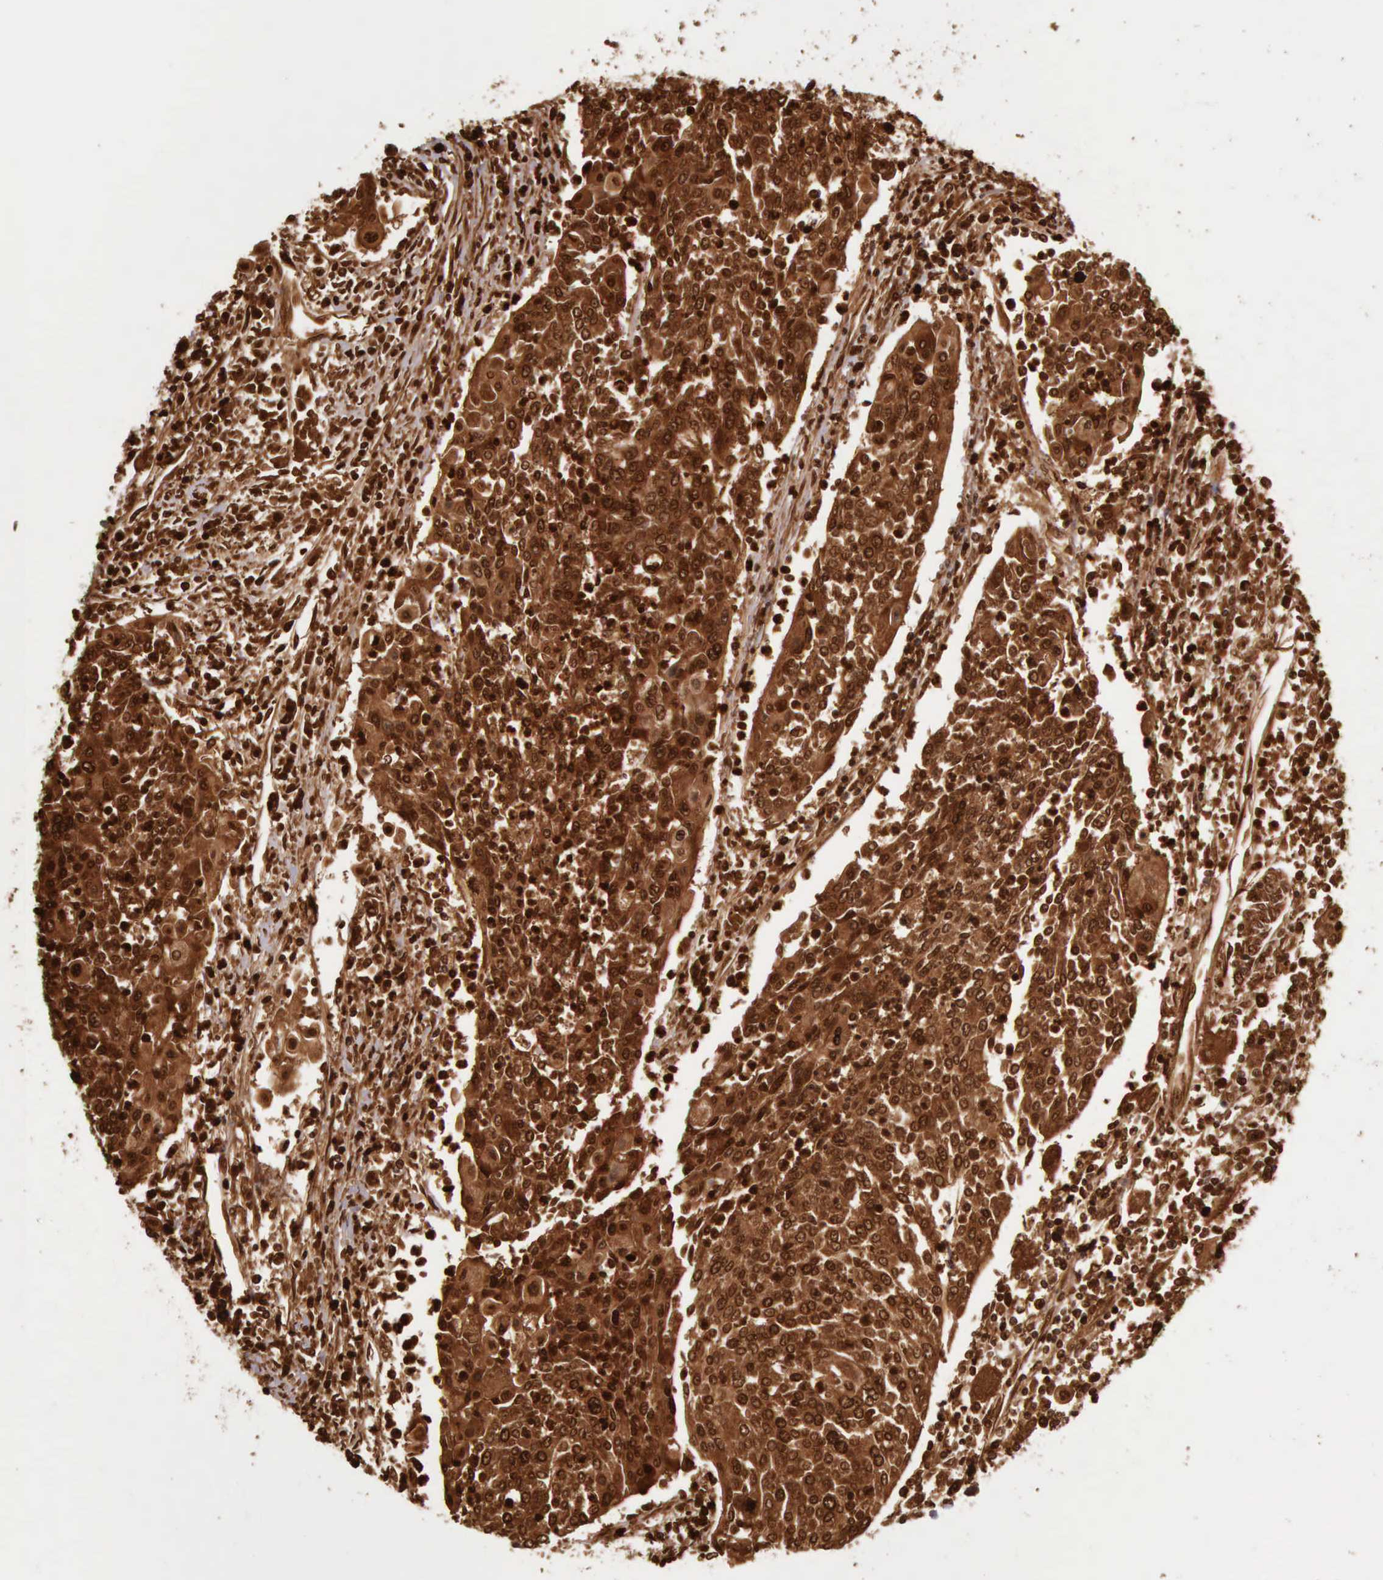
{"staining": {"intensity": "strong", "quantity": ">75%", "location": "cytoplasmic/membranous,nuclear"}, "tissue": "cervical cancer", "cell_type": "Tumor cells", "image_type": "cancer", "snomed": [{"axis": "morphology", "description": "Squamous cell carcinoma, NOS"}, {"axis": "topography", "description": "Cervix"}], "caption": "High-power microscopy captured an immunohistochemistry (IHC) micrograph of cervical cancer, revealing strong cytoplasmic/membranous and nuclear staining in approximately >75% of tumor cells.", "gene": "CSTA", "patient": {"sex": "female", "age": 40}}